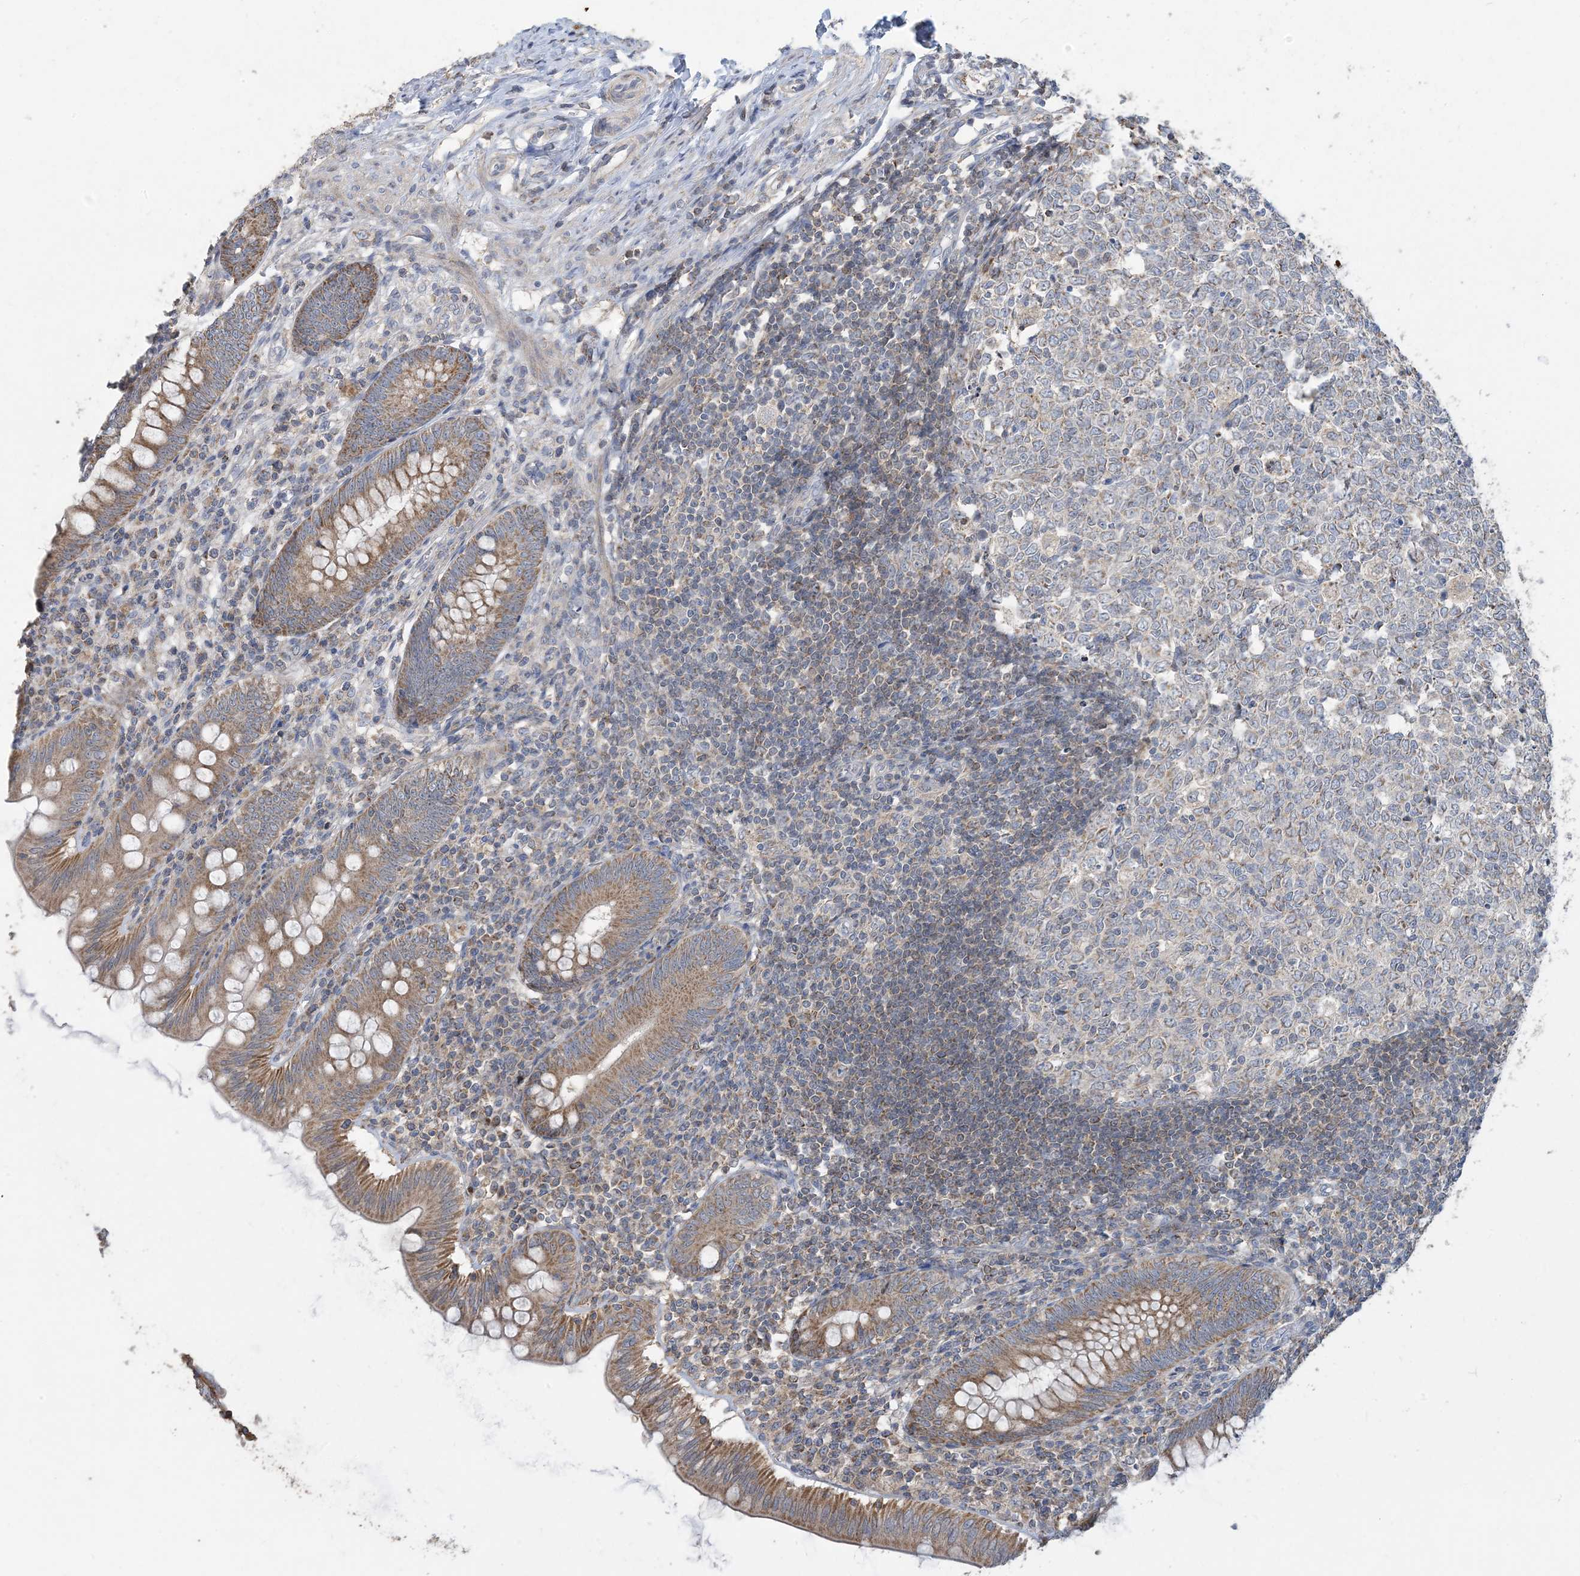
{"staining": {"intensity": "moderate", "quantity": ">75%", "location": "cytoplasmic/membranous"}, "tissue": "appendix", "cell_type": "Glandular cells", "image_type": "normal", "snomed": [{"axis": "morphology", "description": "Normal tissue, NOS"}, {"axis": "topography", "description": "Appendix"}], "caption": "Immunohistochemistry (IHC) of unremarkable human appendix shows medium levels of moderate cytoplasmic/membranous positivity in approximately >75% of glandular cells.", "gene": "ECHDC1", "patient": {"sex": "male", "age": 14}}